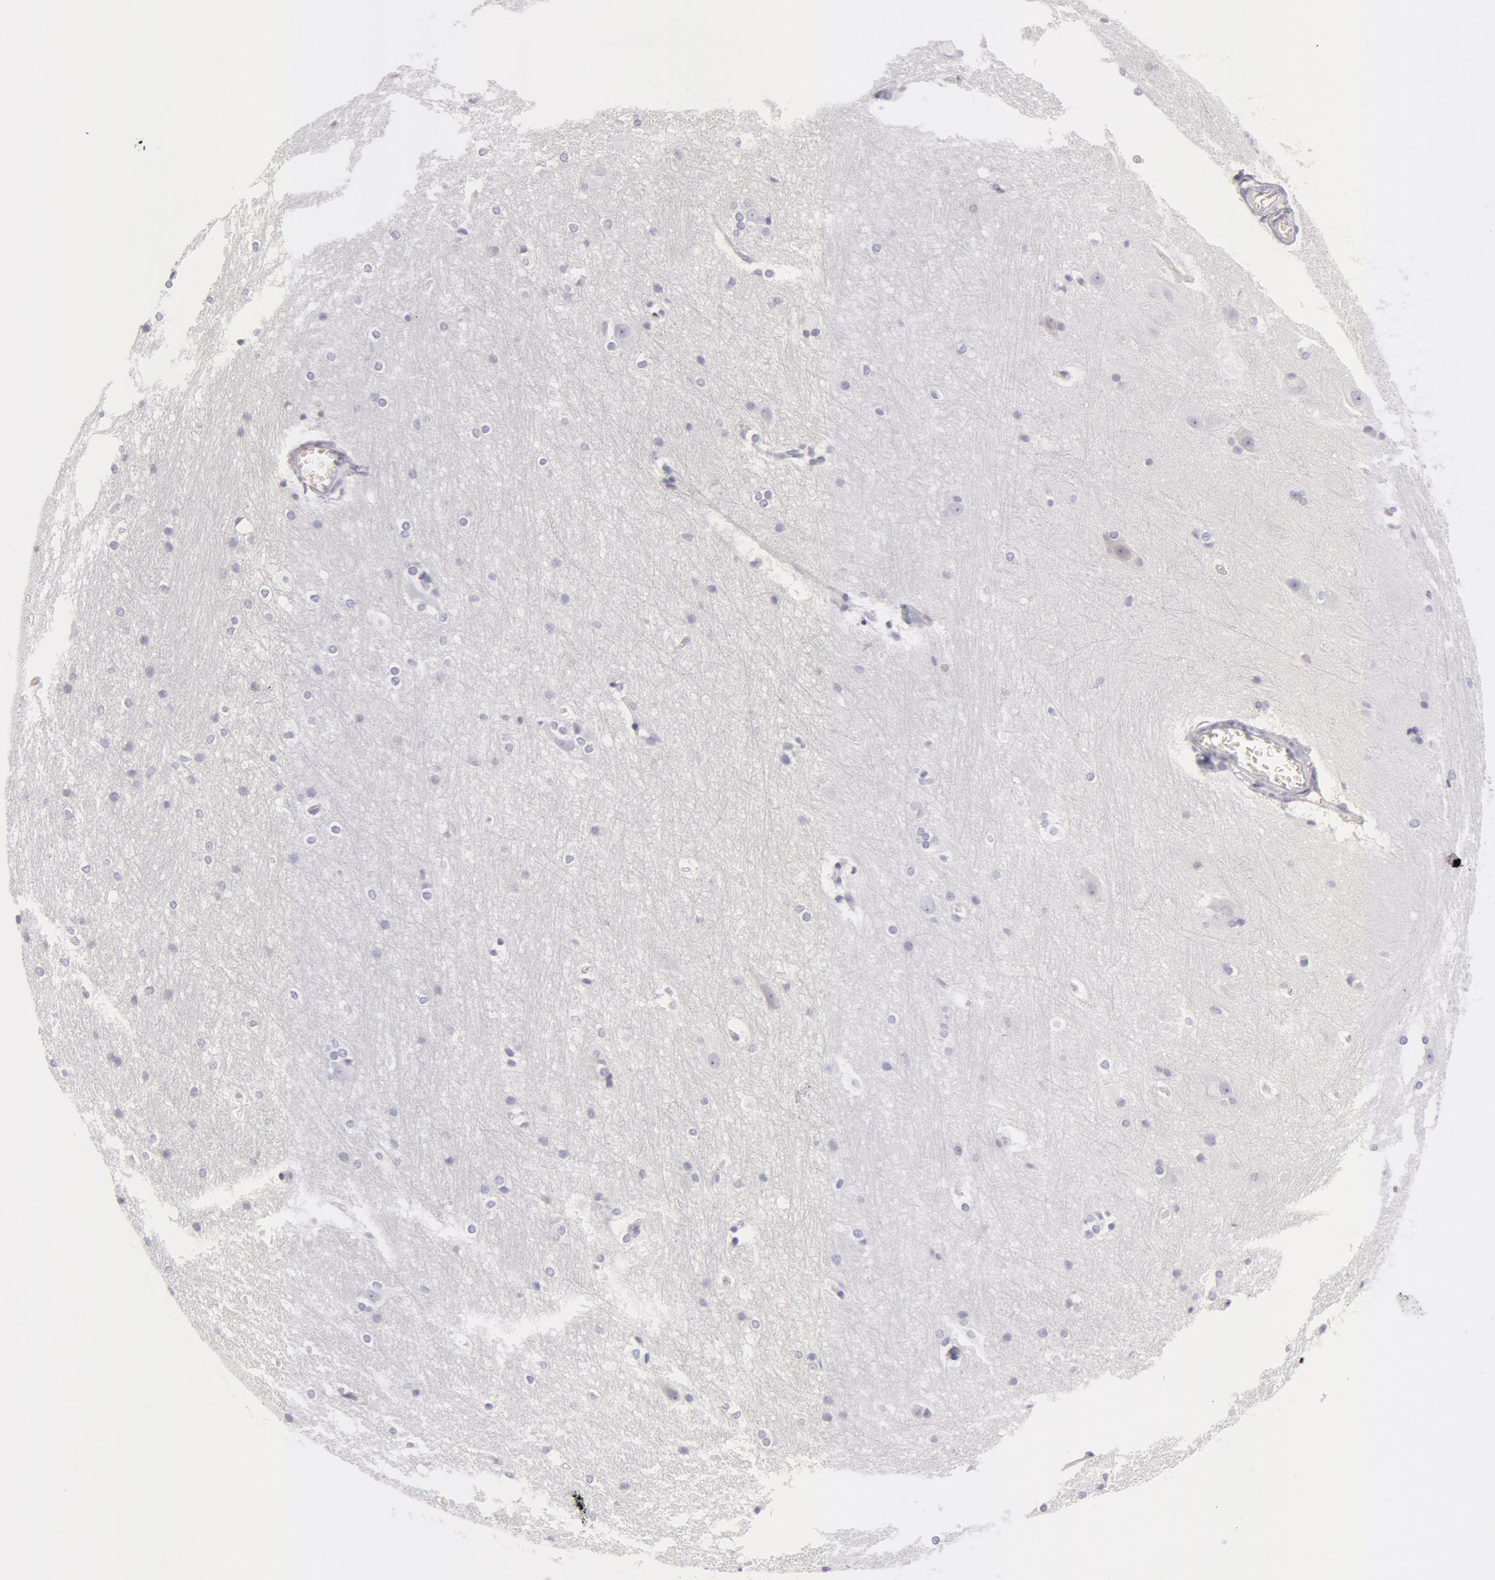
{"staining": {"intensity": "negative", "quantity": "none", "location": "none"}, "tissue": "hippocampus", "cell_type": "Glial cells", "image_type": "normal", "snomed": [{"axis": "morphology", "description": "Normal tissue, NOS"}, {"axis": "topography", "description": "Hippocampus"}], "caption": "A high-resolution histopathology image shows IHC staining of normal hippocampus, which reveals no significant positivity in glial cells.", "gene": "AHSG", "patient": {"sex": "female", "age": 19}}